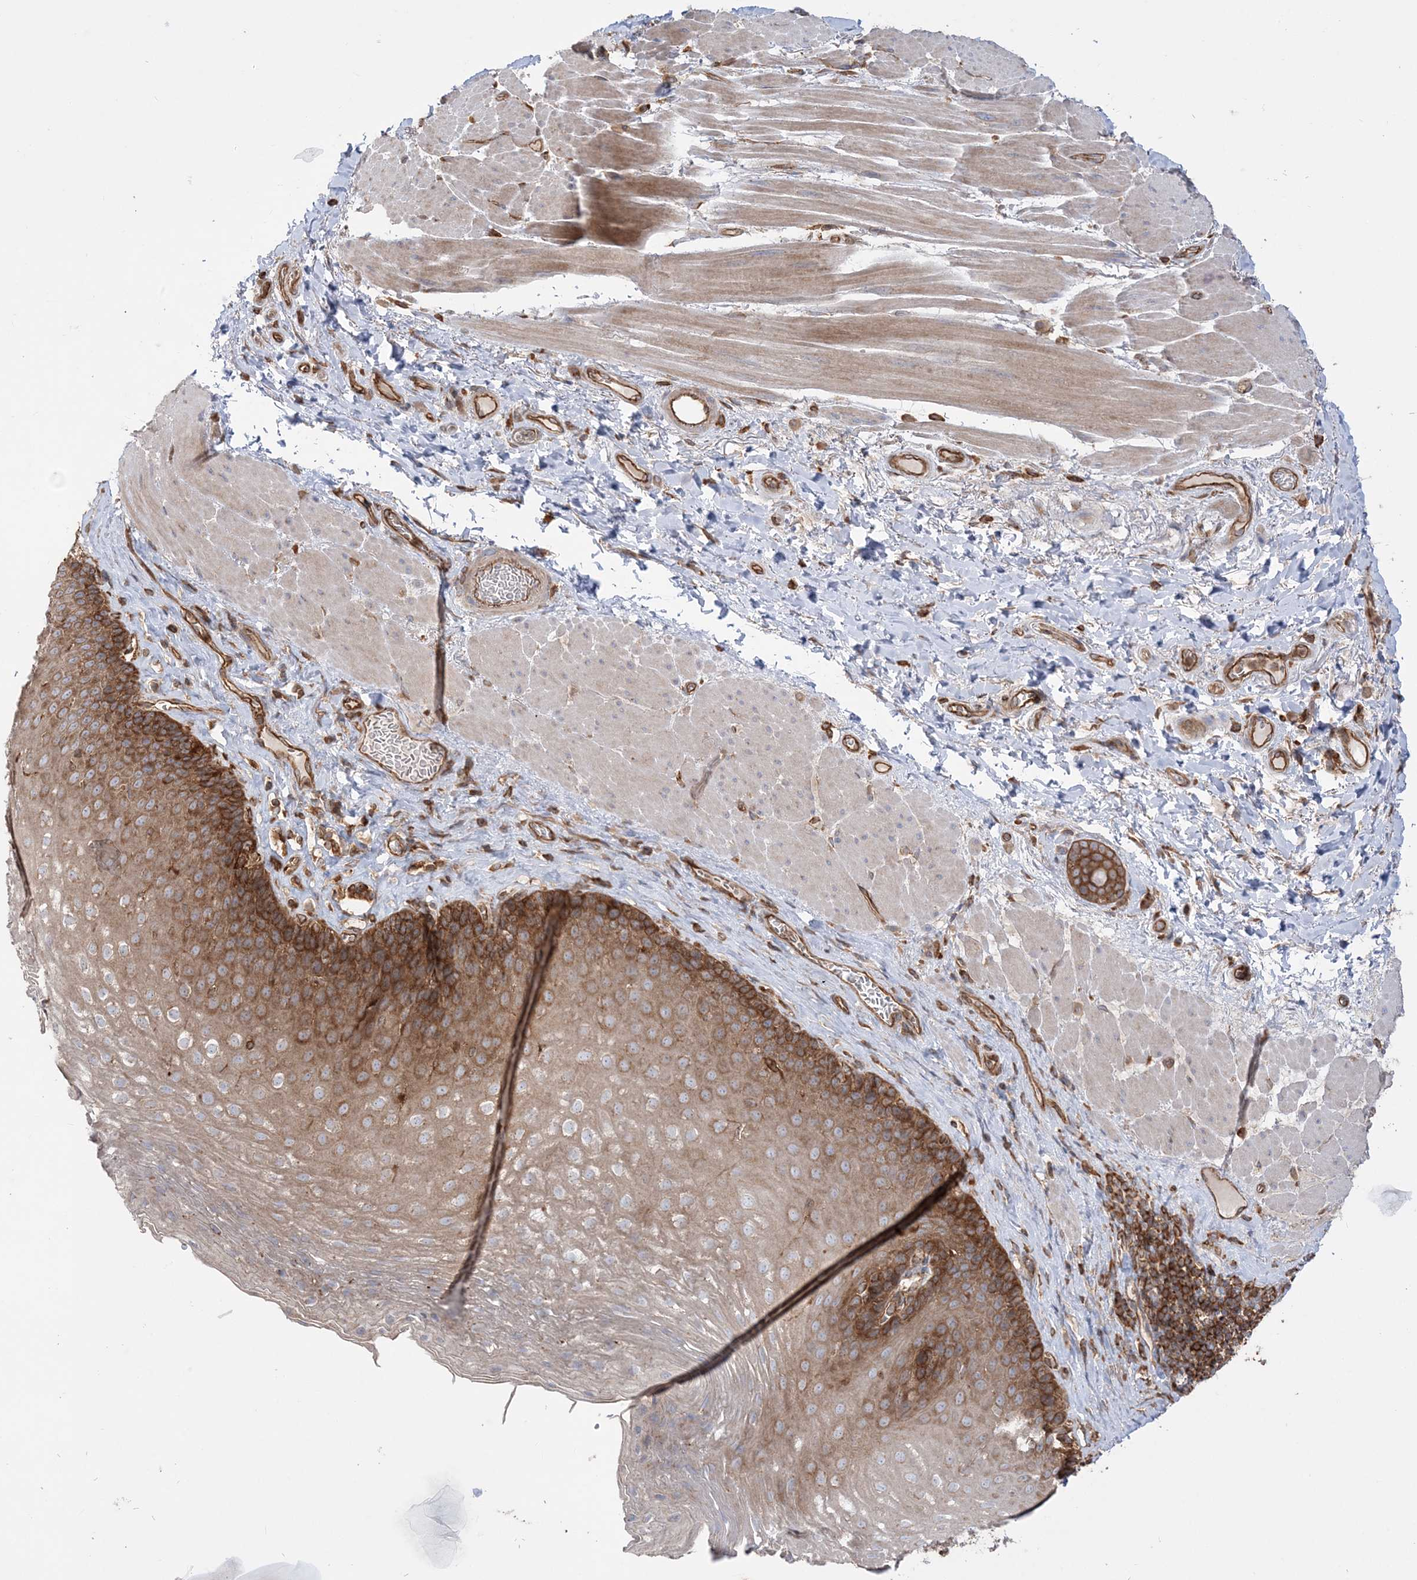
{"staining": {"intensity": "strong", "quantity": "25%-75%", "location": "cytoplasmic/membranous"}, "tissue": "esophagus", "cell_type": "Squamous epithelial cells", "image_type": "normal", "snomed": [{"axis": "morphology", "description": "Normal tissue, NOS"}, {"axis": "topography", "description": "Esophagus"}], "caption": "Squamous epithelial cells display high levels of strong cytoplasmic/membranous positivity in approximately 25%-75% of cells in benign human esophagus.", "gene": "TBC1D5", "patient": {"sex": "female", "age": 66}}